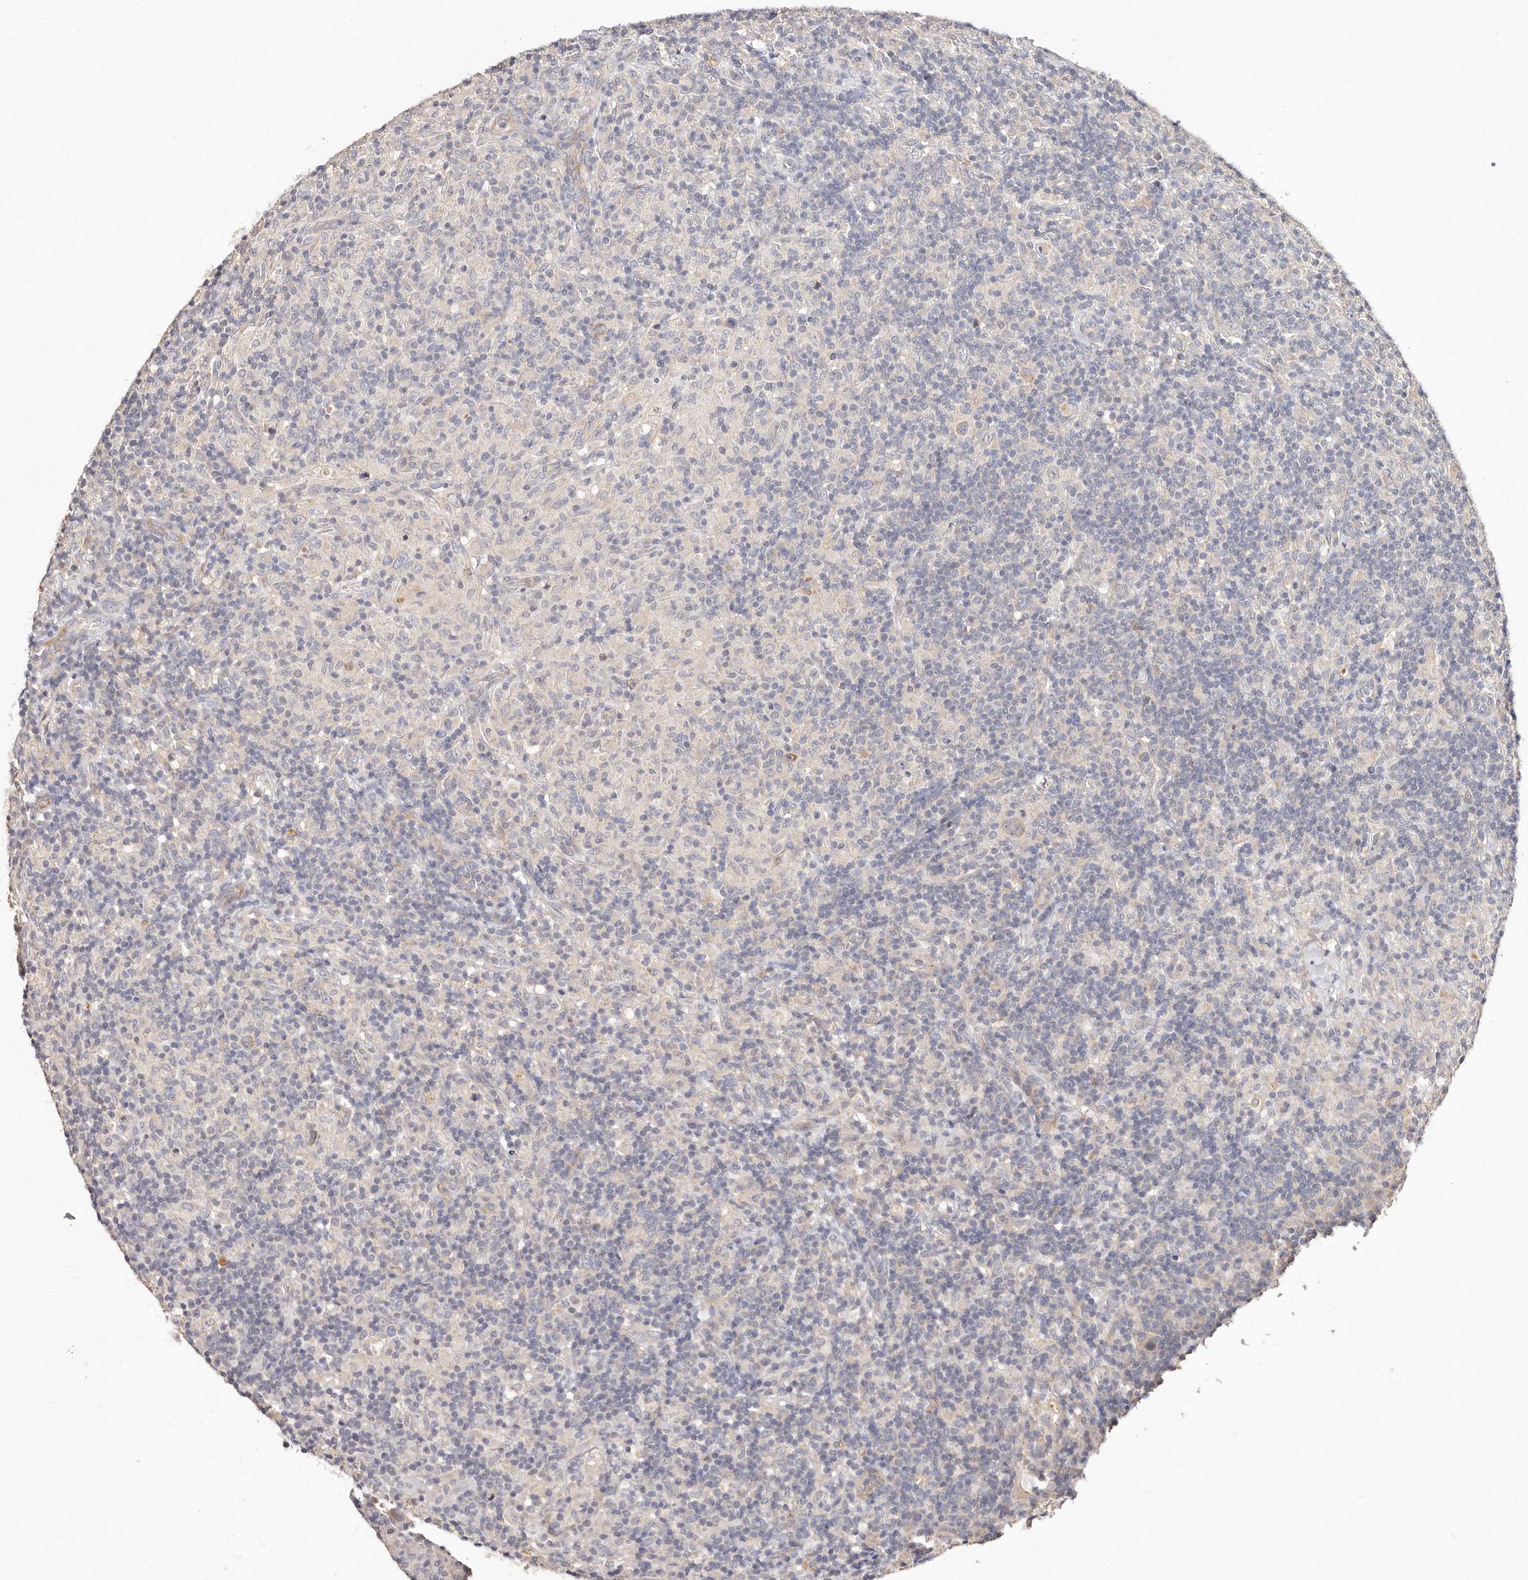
{"staining": {"intensity": "negative", "quantity": "none", "location": "none"}, "tissue": "lymphoma", "cell_type": "Tumor cells", "image_type": "cancer", "snomed": [{"axis": "morphology", "description": "Hodgkin's disease, NOS"}, {"axis": "topography", "description": "Lymph node"}], "caption": "Immunohistochemical staining of Hodgkin's disease displays no significant expression in tumor cells.", "gene": "VIPAS39", "patient": {"sex": "male", "age": 70}}